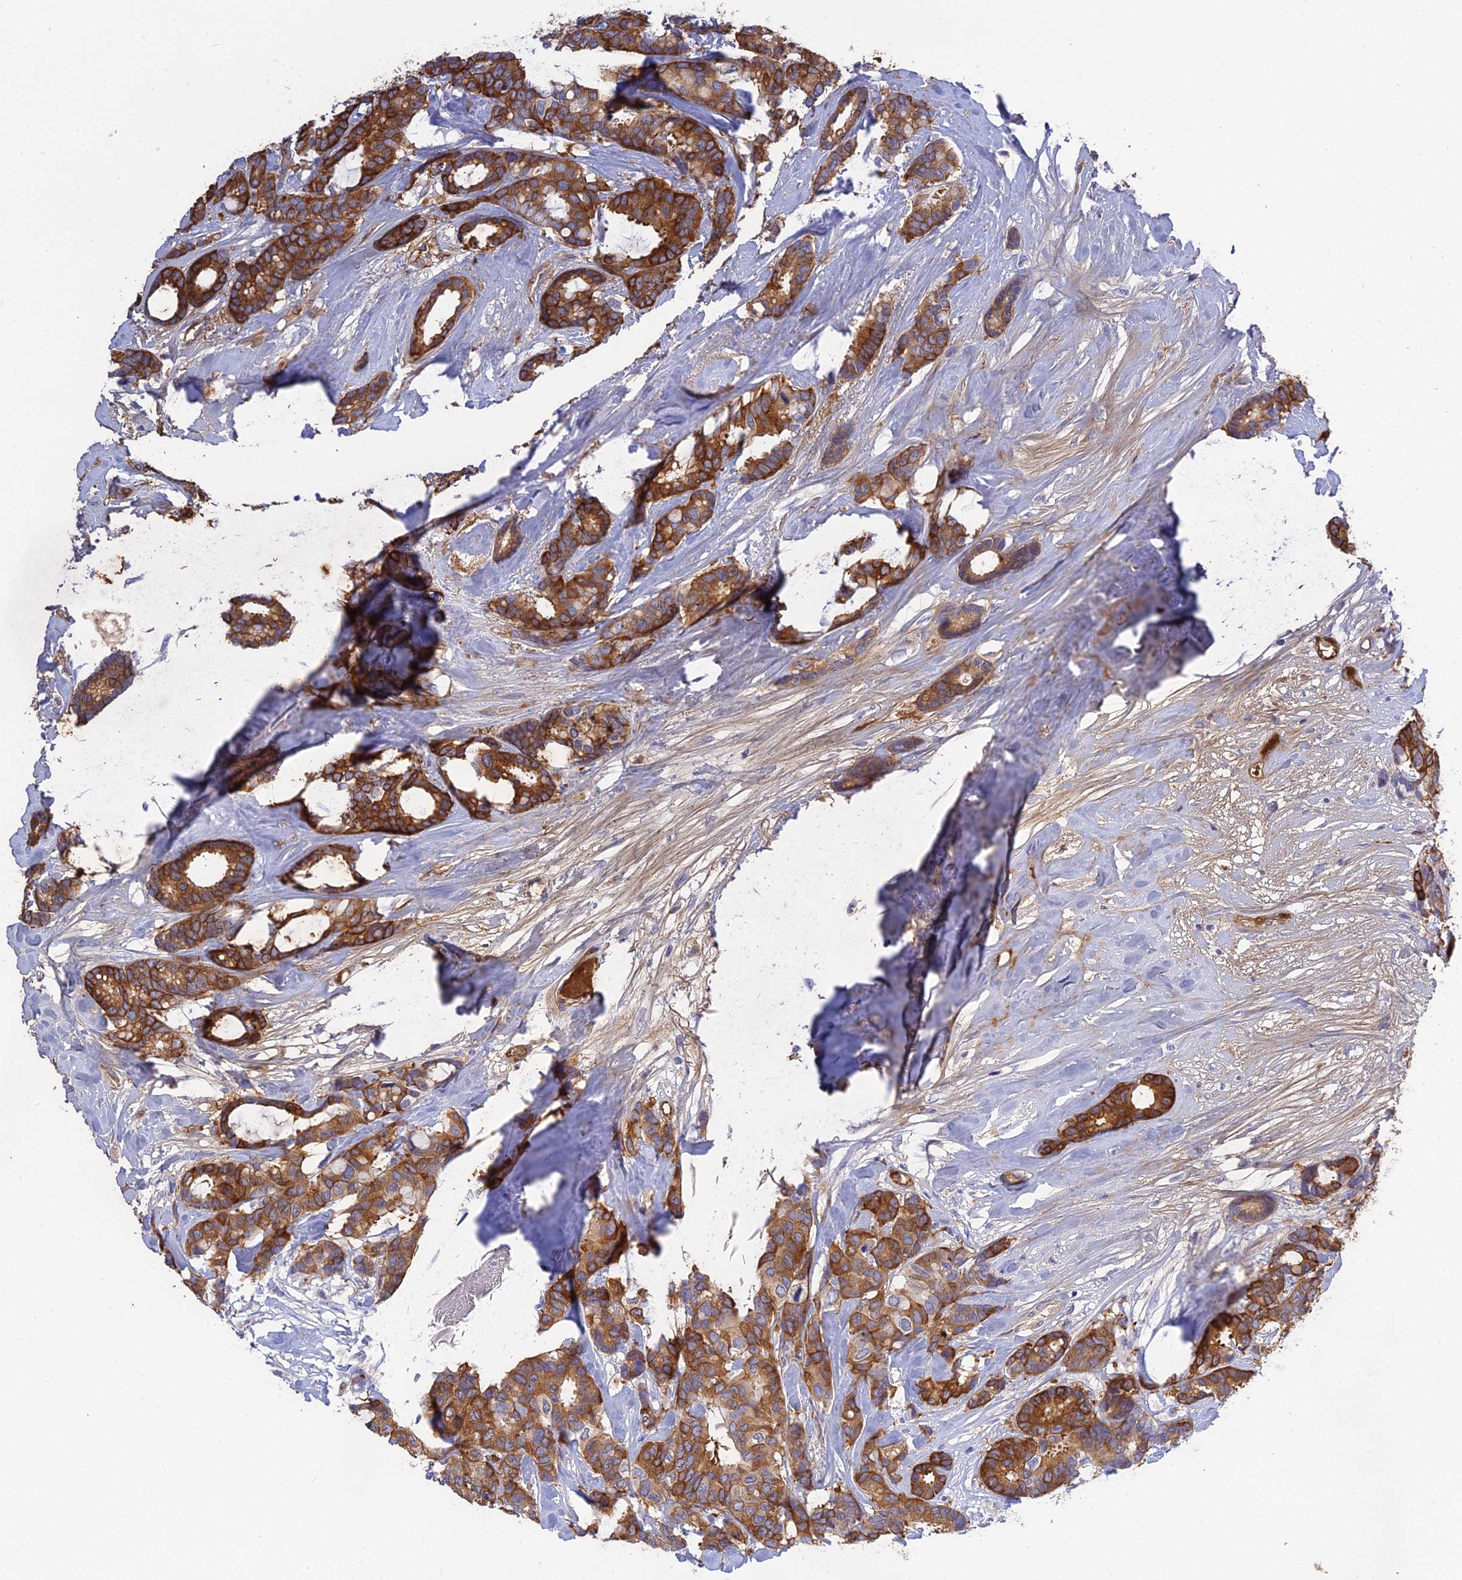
{"staining": {"intensity": "moderate", "quantity": ">75%", "location": "cytoplasmic/membranous"}, "tissue": "breast cancer", "cell_type": "Tumor cells", "image_type": "cancer", "snomed": [{"axis": "morphology", "description": "Duct carcinoma"}, {"axis": "topography", "description": "Breast"}], "caption": "Immunohistochemical staining of human breast cancer displays medium levels of moderate cytoplasmic/membranous protein positivity in approximately >75% of tumor cells.", "gene": "PZP", "patient": {"sex": "female", "age": 87}}